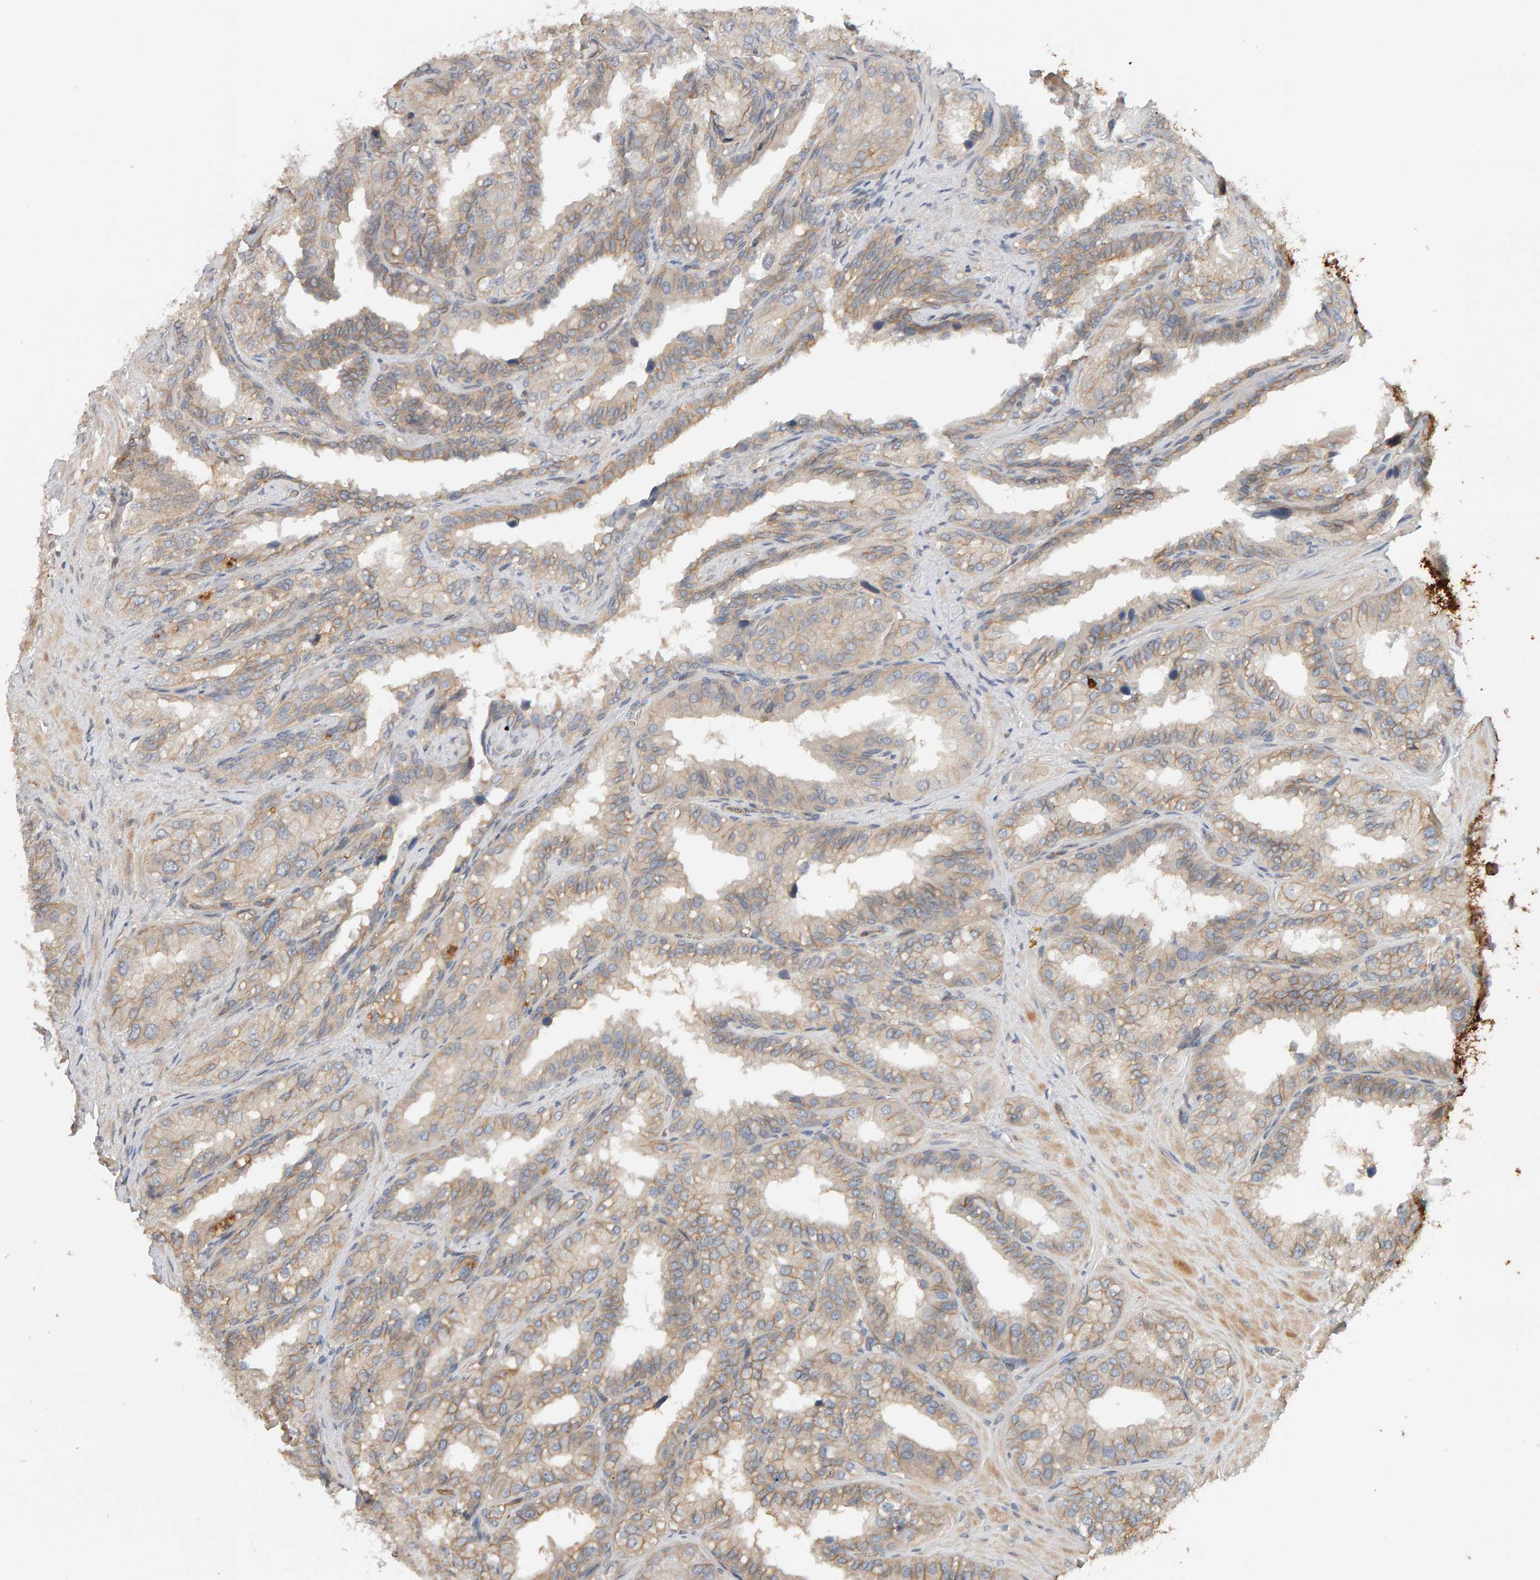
{"staining": {"intensity": "weak", "quantity": ">75%", "location": "cytoplasmic/membranous"}, "tissue": "seminal vesicle", "cell_type": "Glandular cells", "image_type": "normal", "snomed": [{"axis": "morphology", "description": "Normal tissue, NOS"}, {"axis": "topography", "description": "Prostate"}, {"axis": "topography", "description": "Seminal veicle"}], "caption": "Seminal vesicle stained with DAB (3,3'-diaminobenzidine) IHC shows low levels of weak cytoplasmic/membranous expression in about >75% of glandular cells.", "gene": "PPP1R16A", "patient": {"sex": "male", "age": 51}}